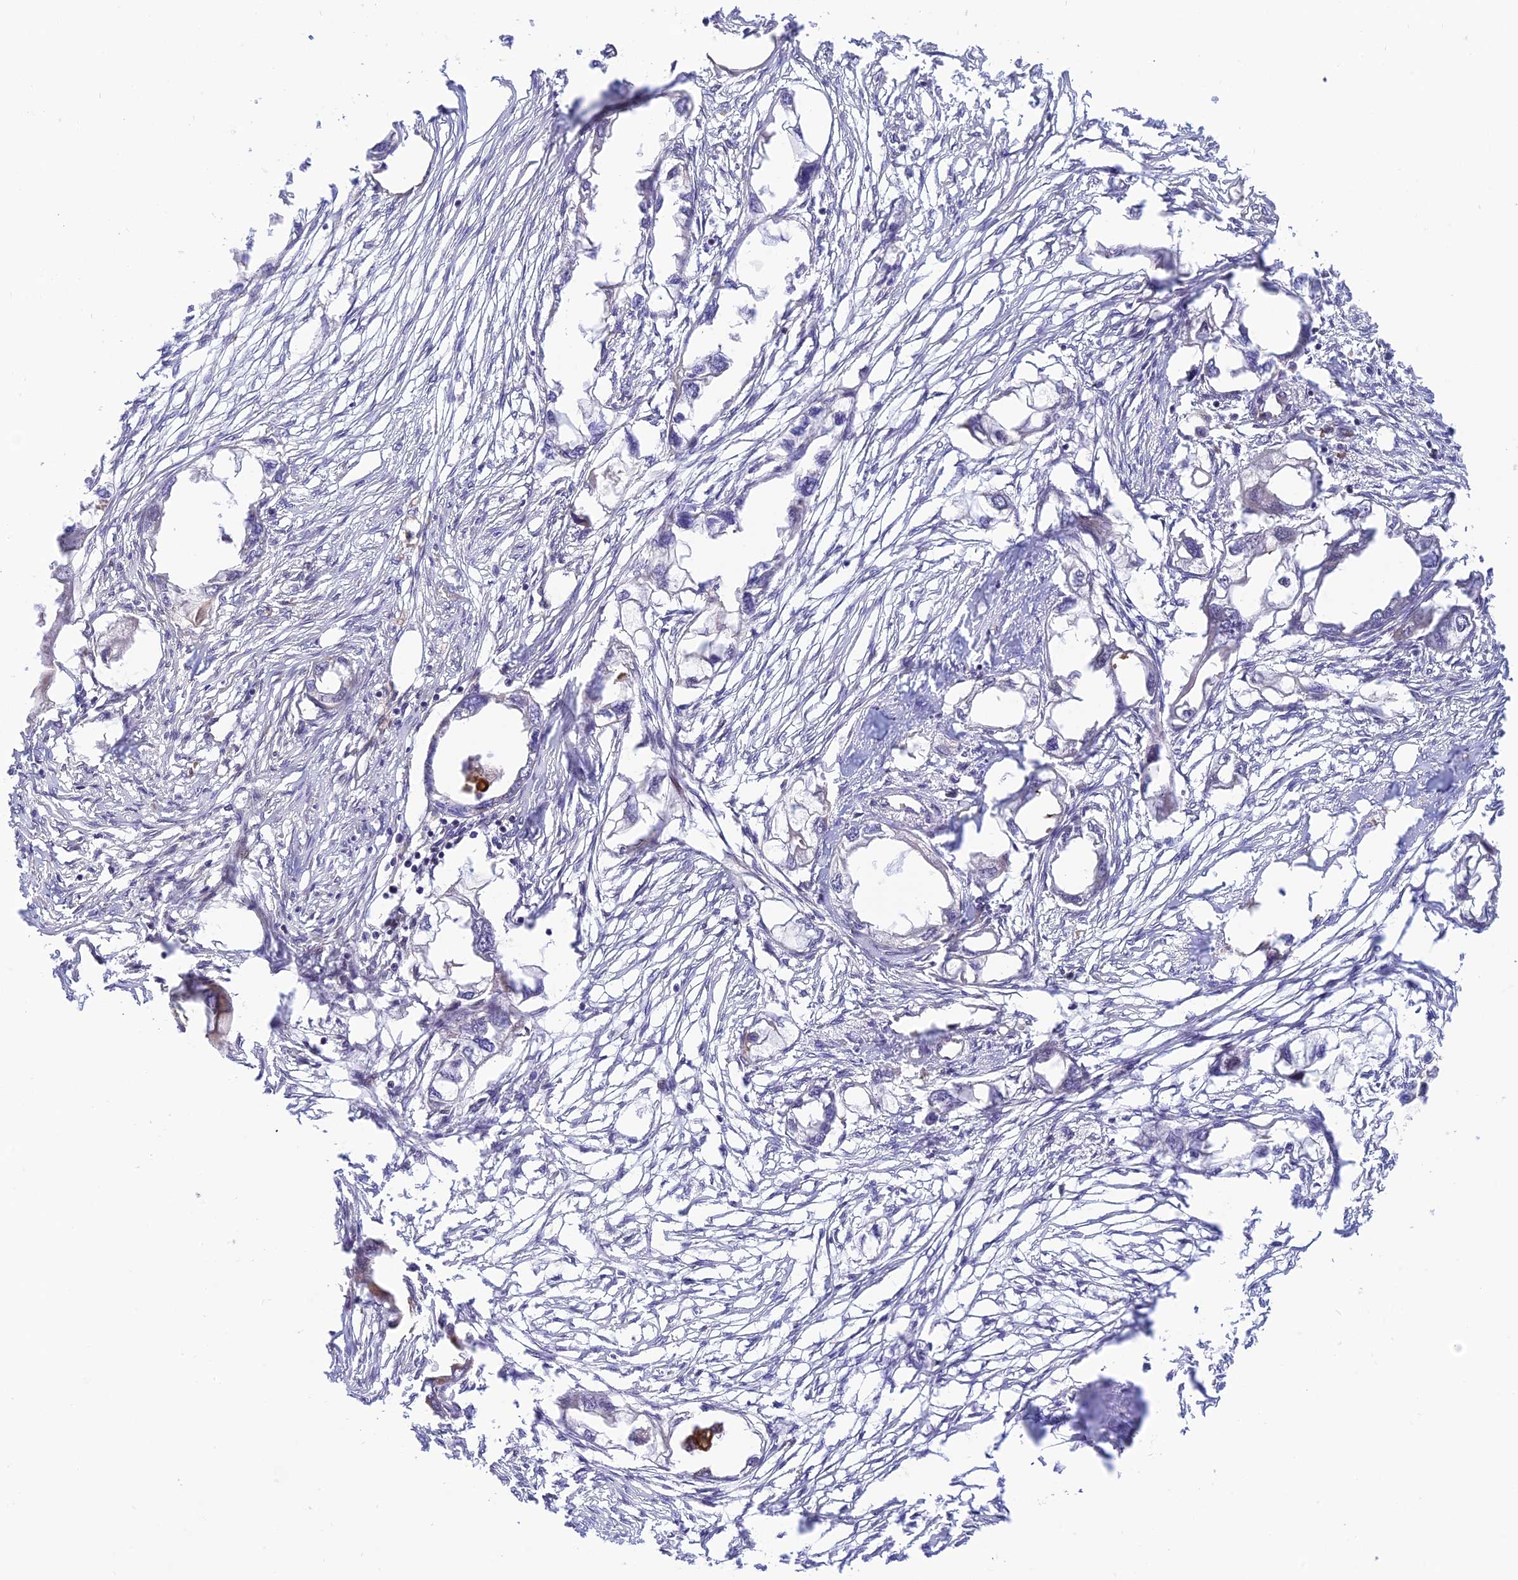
{"staining": {"intensity": "negative", "quantity": "none", "location": "none"}, "tissue": "endometrial cancer", "cell_type": "Tumor cells", "image_type": "cancer", "snomed": [{"axis": "morphology", "description": "Adenocarcinoma, NOS"}, {"axis": "morphology", "description": "Adenocarcinoma, metastatic, NOS"}, {"axis": "topography", "description": "Adipose tissue"}, {"axis": "topography", "description": "Endometrium"}], "caption": "Protein analysis of adenocarcinoma (endometrial) demonstrates no significant positivity in tumor cells. (DAB IHC, high magnification).", "gene": "ZNF584", "patient": {"sex": "female", "age": 67}}